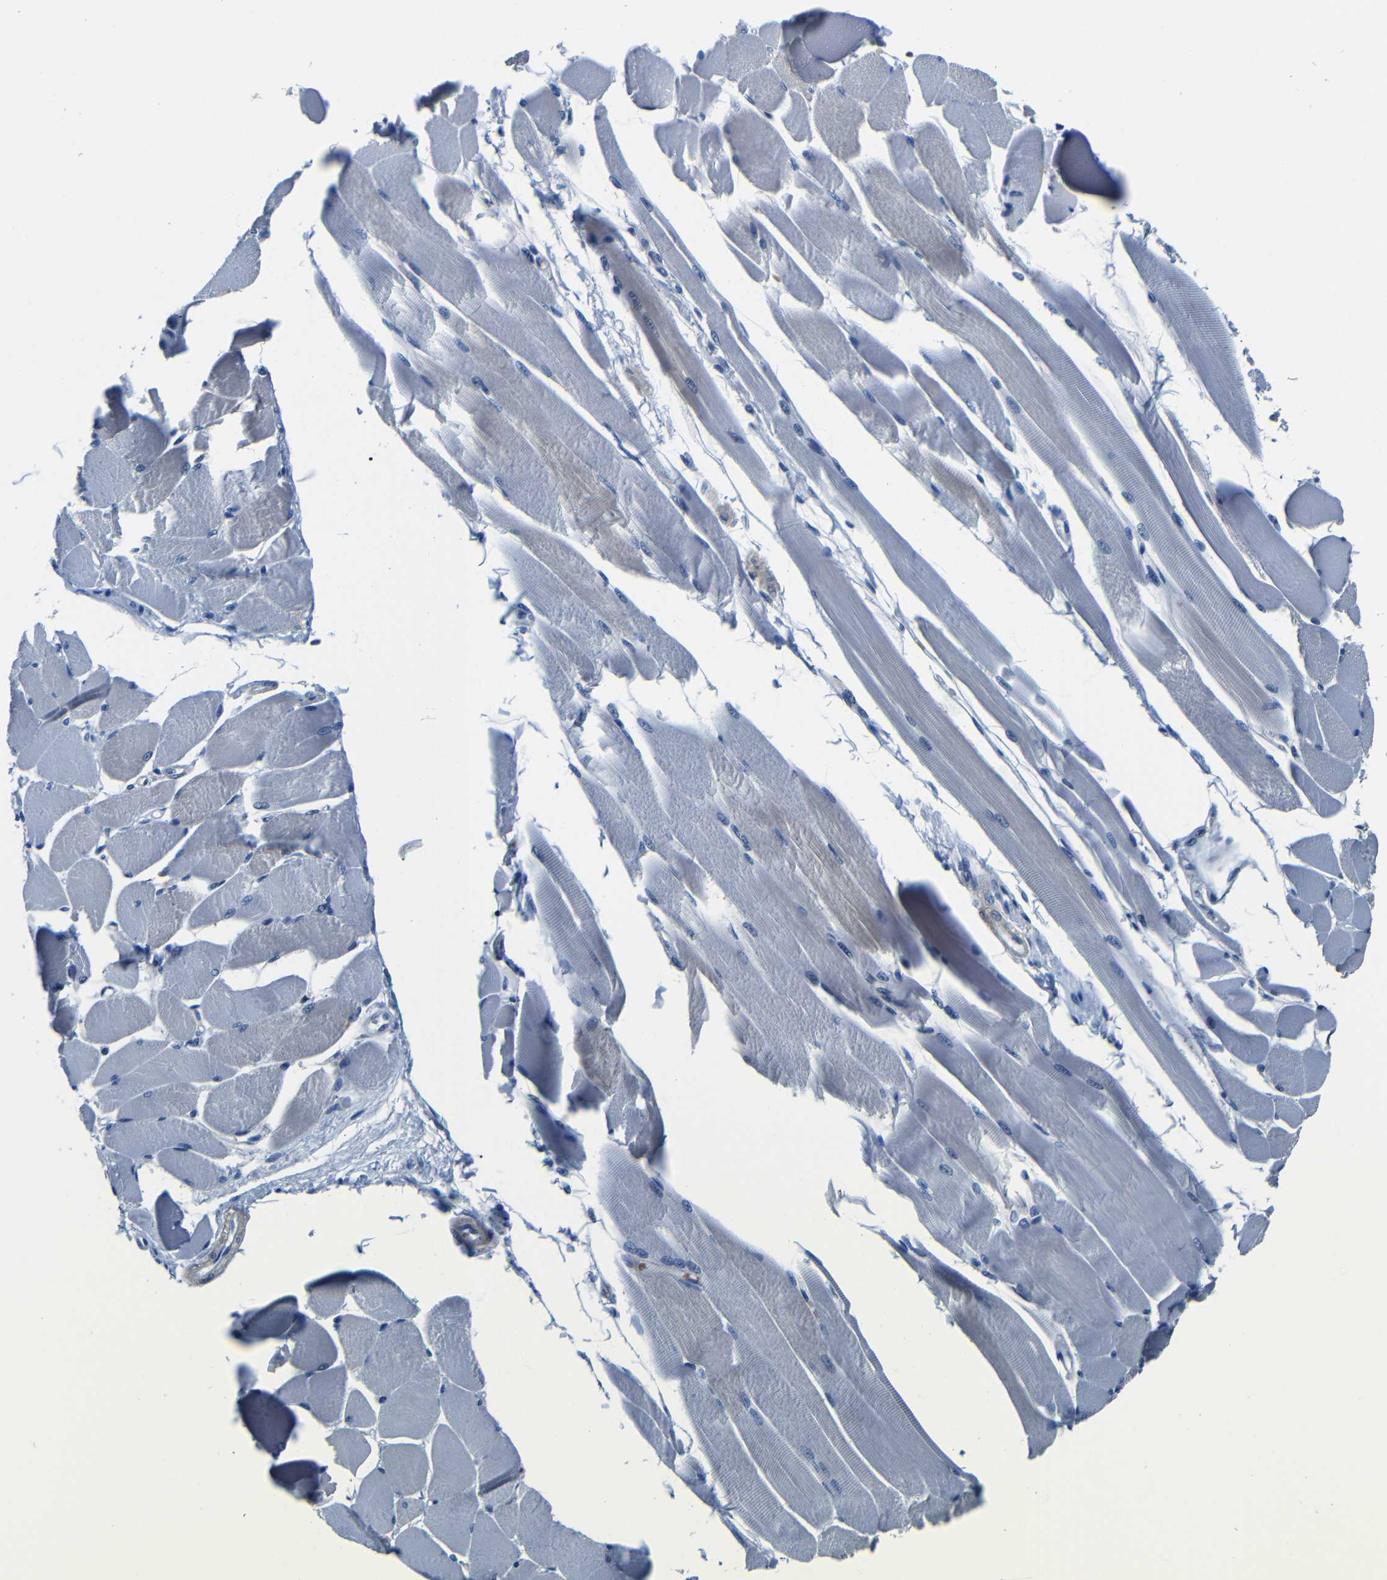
{"staining": {"intensity": "weak", "quantity": "<25%", "location": "cytoplasmic/membranous"}, "tissue": "skeletal muscle", "cell_type": "Myocytes", "image_type": "normal", "snomed": [{"axis": "morphology", "description": "Normal tissue, NOS"}, {"axis": "topography", "description": "Skeletal muscle"}, {"axis": "topography", "description": "Peripheral nerve tissue"}], "caption": "A histopathology image of human skeletal muscle is negative for staining in myocytes. (Immunohistochemistry, brightfield microscopy, high magnification).", "gene": "TNFAIP1", "patient": {"sex": "female", "age": 84}}